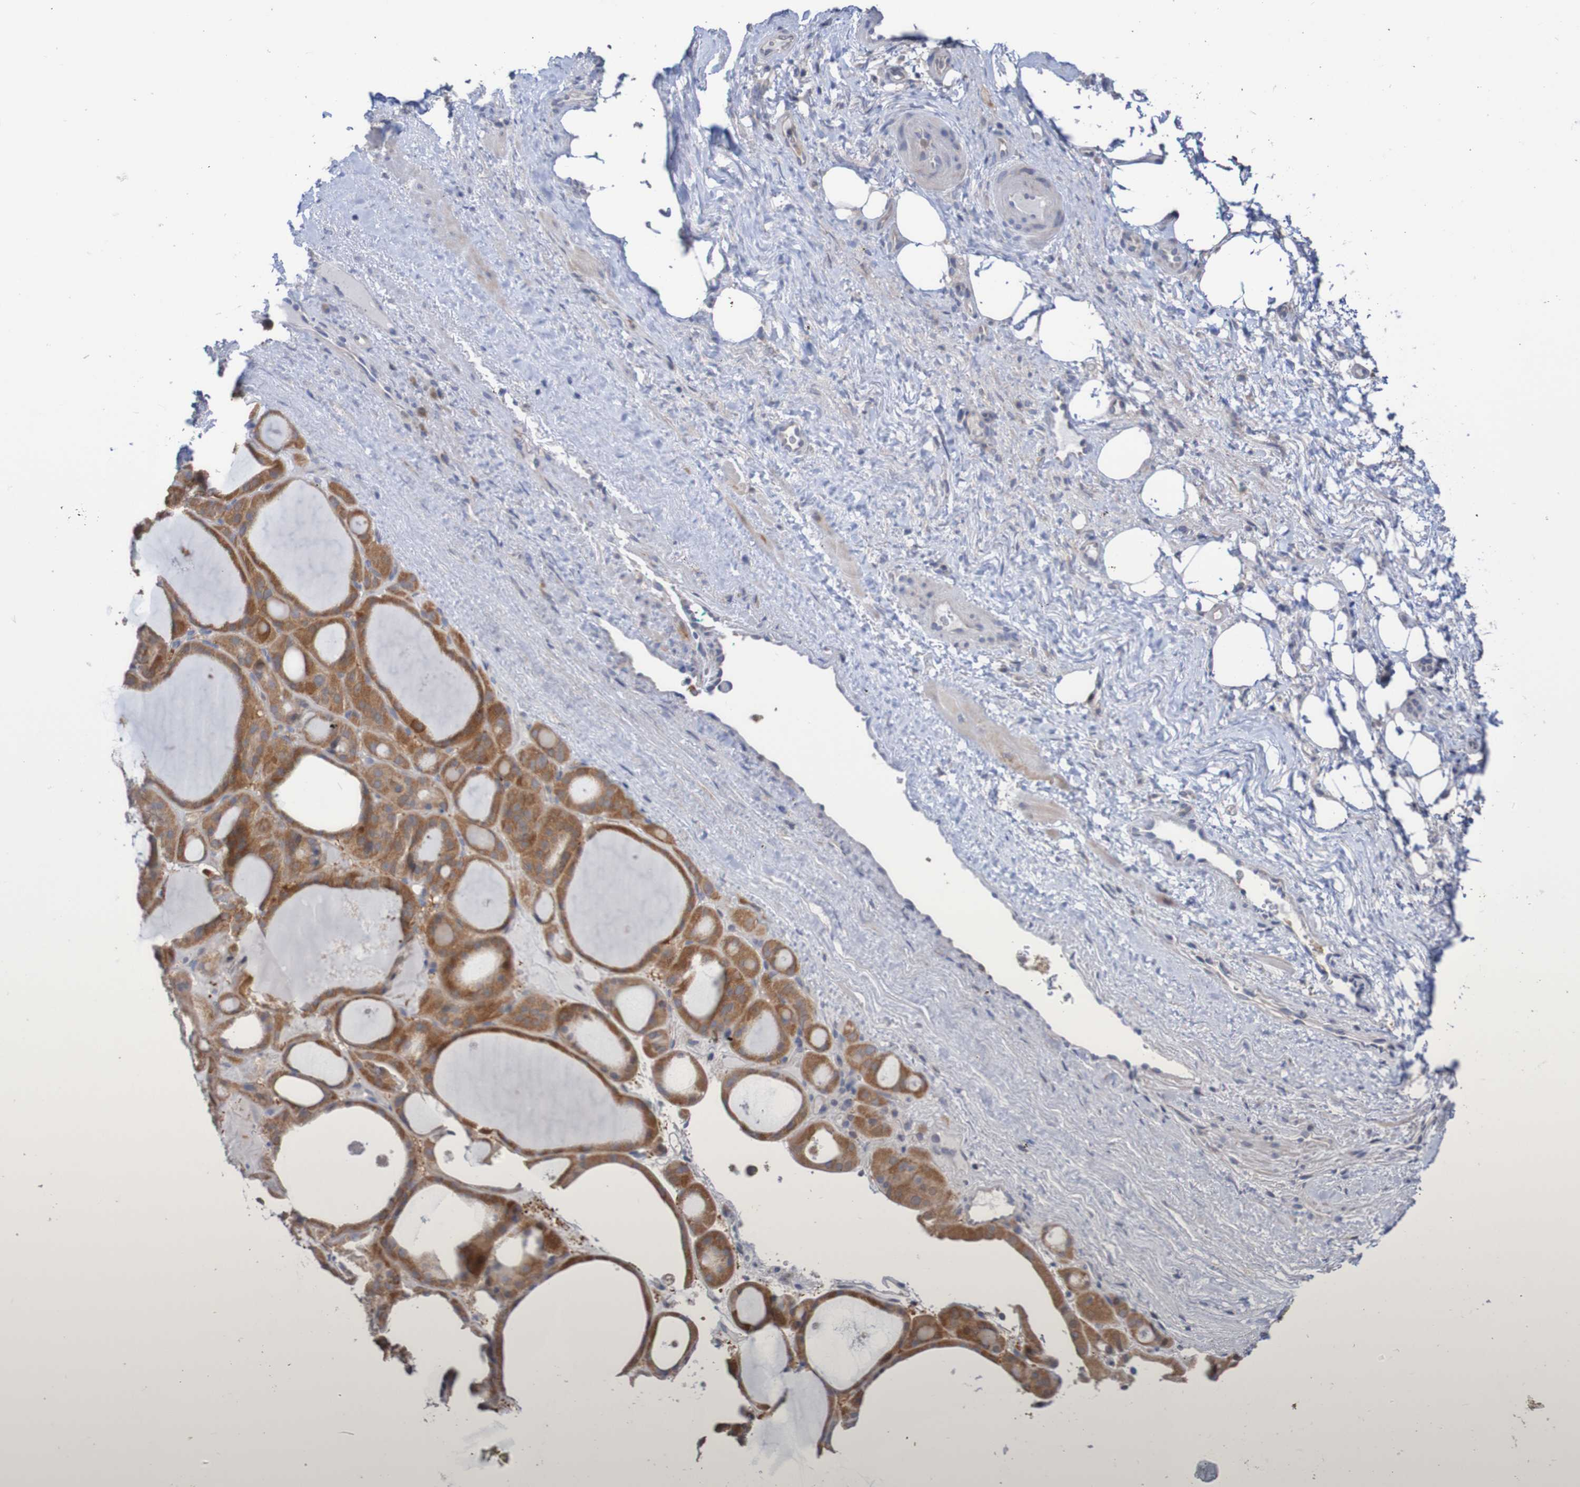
{"staining": {"intensity": "moderate", "quantity": ">75%", "location": "cytoplasmic/membranous"}, "tissue": "thyroid gland", "cell_type": "Glandular cells", "image_type": "normal", "snomed": [{"axis": "morphology", "description": "Normal tissue, NOS"}, {"axis": "morphology", "description": "Carcinoma, NOS"}, {"axis": "topography", "description": "Thyroid gland"}], "caption": "Protein analysis of normal thyroid gland demonstrates moderate cytoplasmic/membranous staining in approximately >75% of glandular cells. (Brightfield microscopy of DAB IHC at high magnification).", "gene": "C3orf18", "patient": {"sex": "female", "age": 86}}